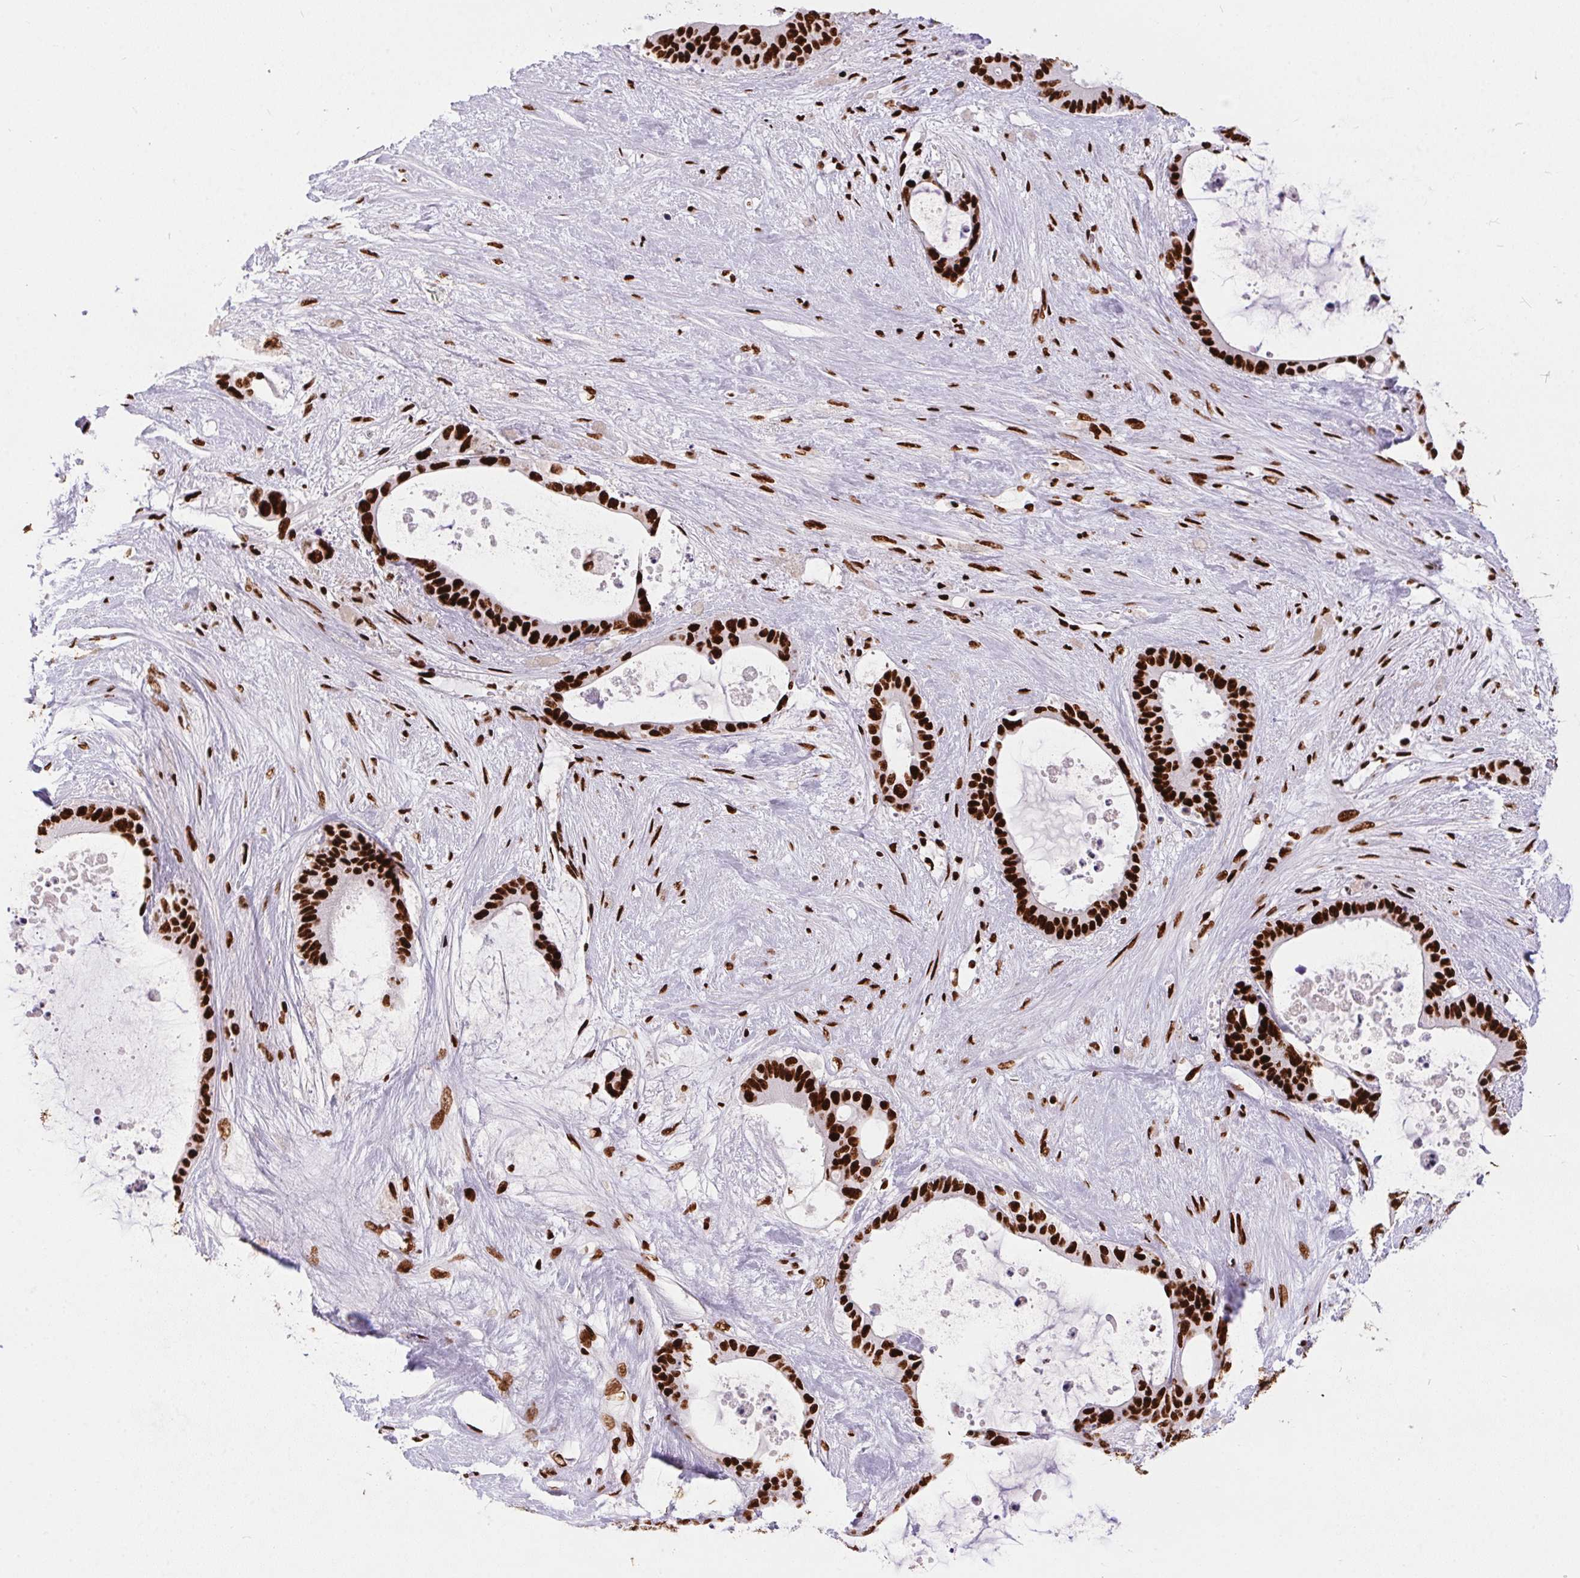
{"staining": {"intensity": "strong", "quantity": ">75%", "location": "nuclear"}, "tissue": "liver cancer", "cell_type": "Tumor cells", "image_type": "cancer", "snomed": [{"axis": "morphology", "description": "Normal tissue, NOS"}, {"axis": "morphology", "description": "Cholangiocarcinoma"}, {"axis": "topography", "description": "Liver"}, {"axis": "topography", "description": "Peripheral nerve tissue"}], "caption": "The micrograph exhibits staining of liver cancer, revealing strong nuclear protein positivity (brown color) within tumor cells.", "gene": "PAGE3", "patient": {"sex": "female", "age": 73}}